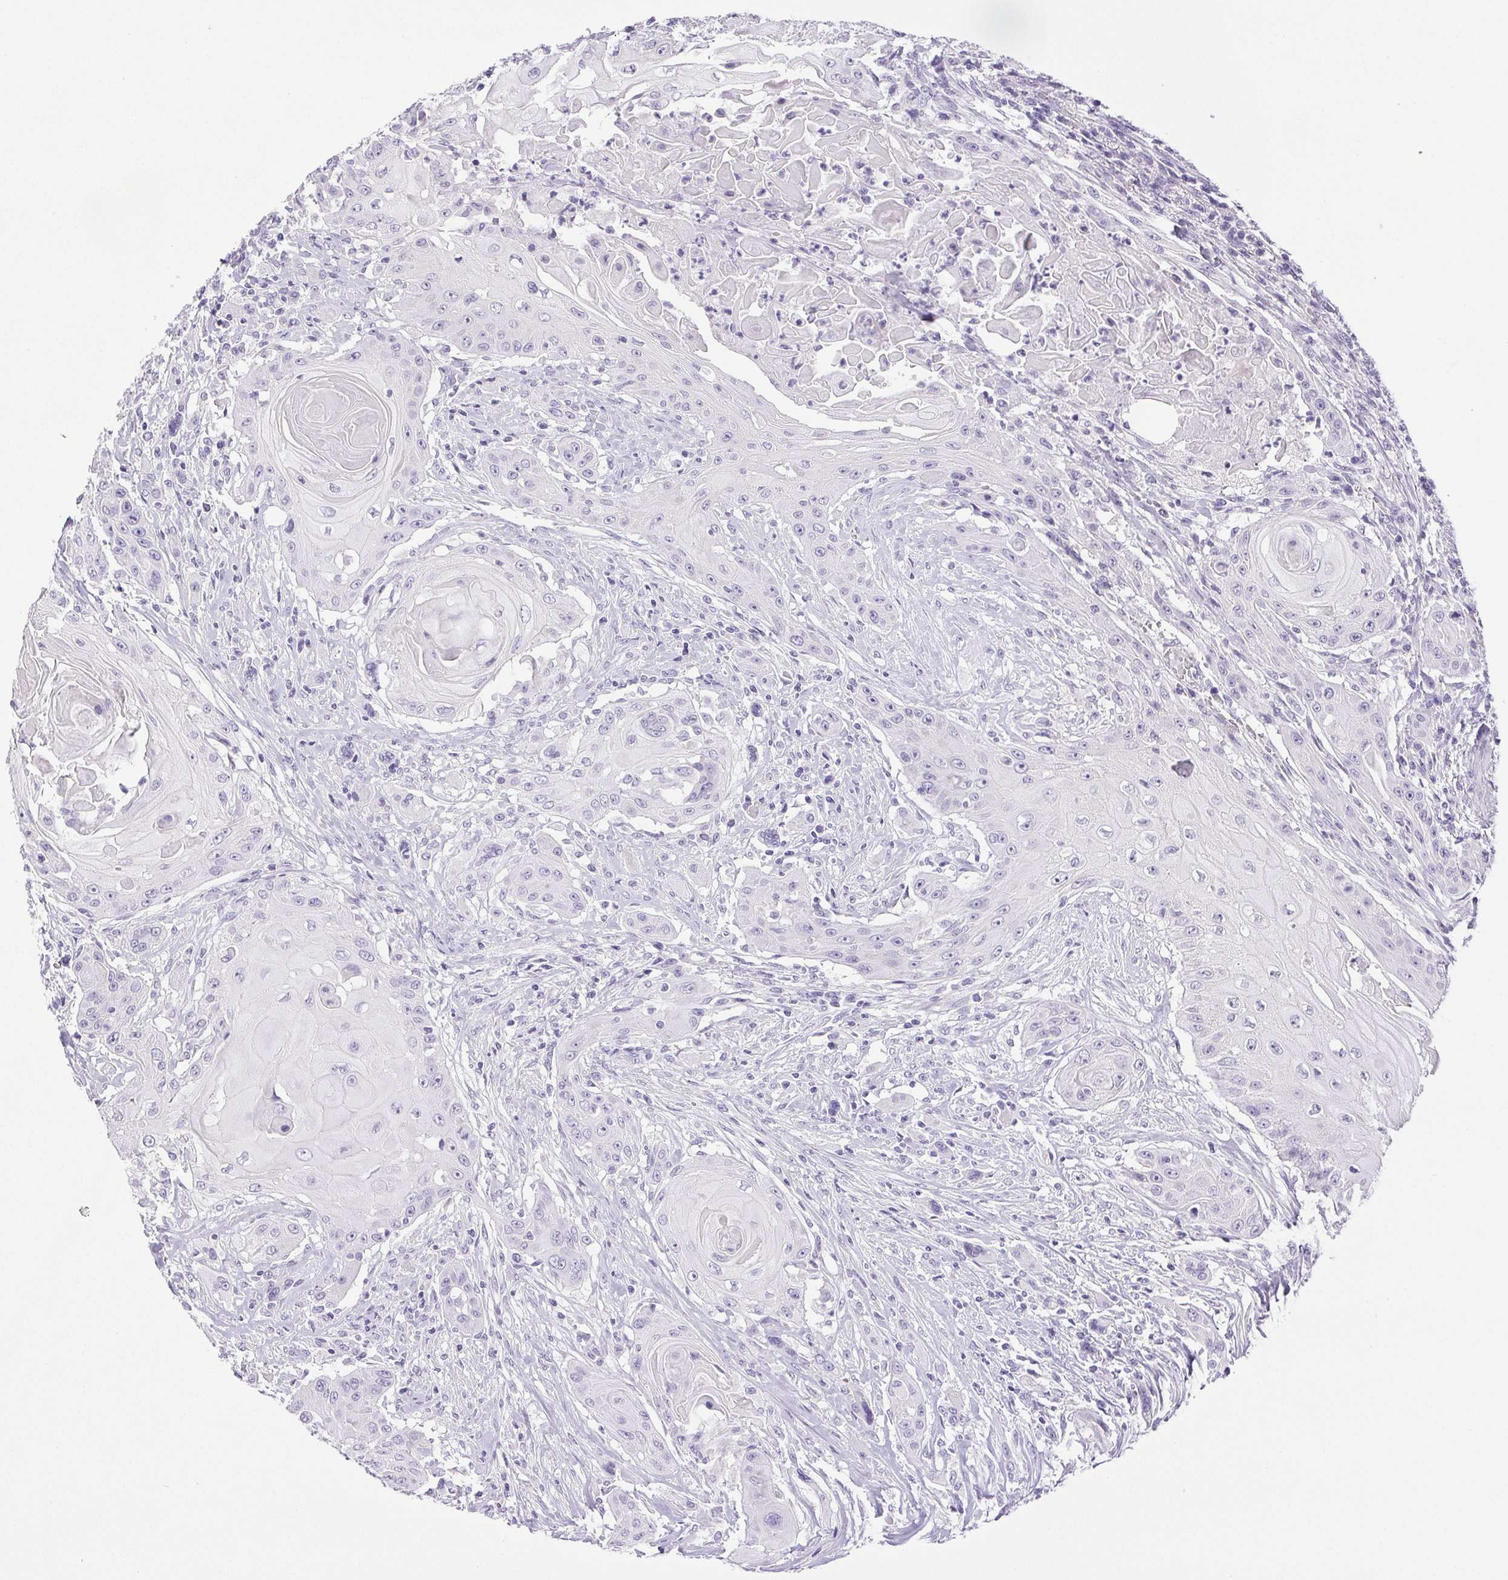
{"staining": {"intensity": "negative", "quantity": "none", "location": "none"}, "tissue": "head and neck cancer", "cell_type": "Tumor cells", "image_type": "cancer", "snomed": [{"axis": "morphology", "description": "Squamous cell carcinoma, NOS"}, {"axis": "topography", "description": "Oral tissue"}, {"axis": "topography", "description": "Head-Neck"}, {"axis": "topography", "description": "Neck, NOS"}], "caption": "There is no significant positivity in tumor cells of head and neck cancer.", "gene": "PAPPA2", "patient": {"sex": "female", "age": 55}}